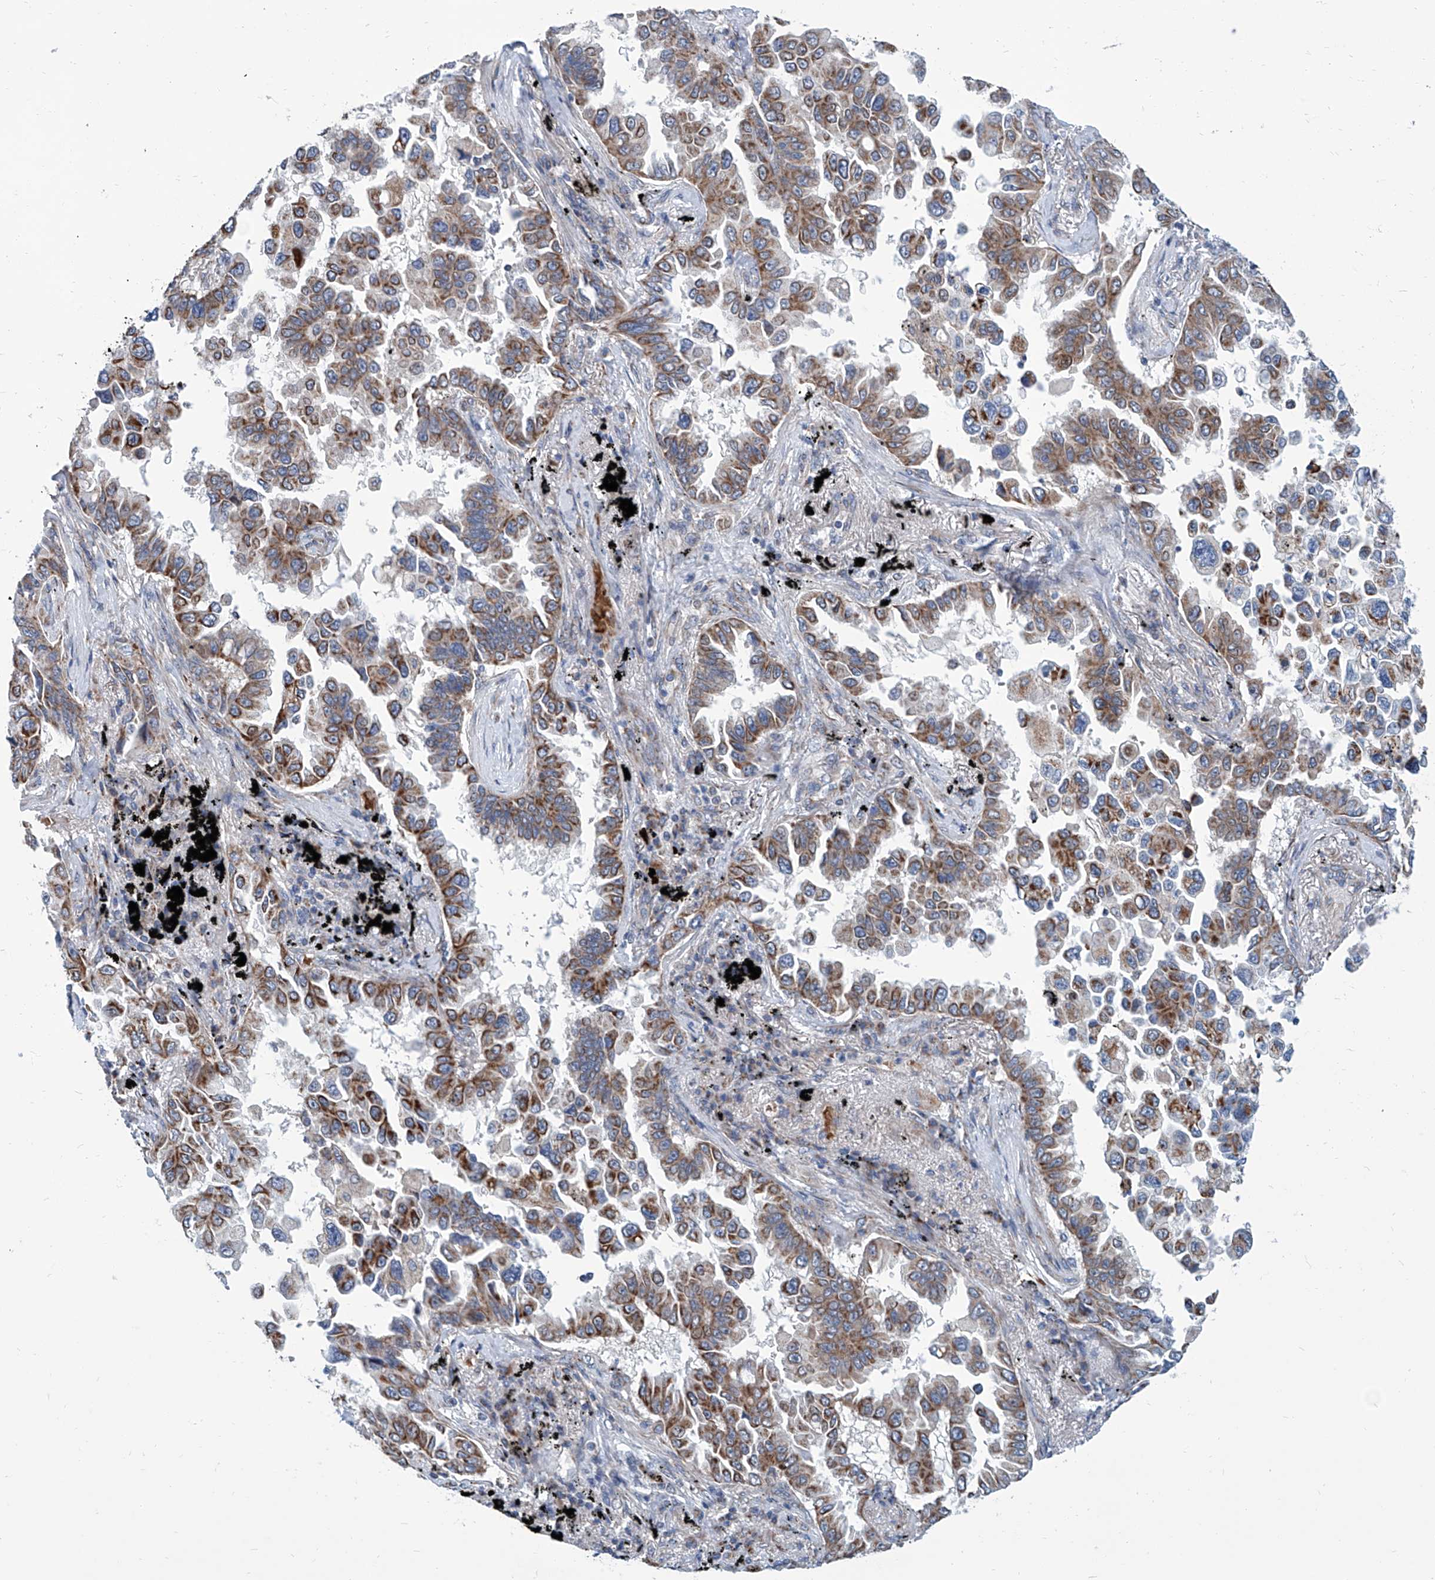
{"staining": {"intensity": "strong", "quantity": "25%-75%", "location": "cytoplasmic/membranous"}, "tissue": "lung cancer", "cell_type": "Tumor cells", "image_type": "cancer", "snomed": [{"axis": "morphology", "description": "Adenocarcinoma, NOS"}, {"axis": "topography", "description": "Lung"}], "caption": "Strong cytoplasmic/membranous staining is seen in approximately 25%-75% of tumor cells in lung cancer (adenocarcinoma).", "gene": "USP48", "patient": {"sex": "female", "age": 67}}